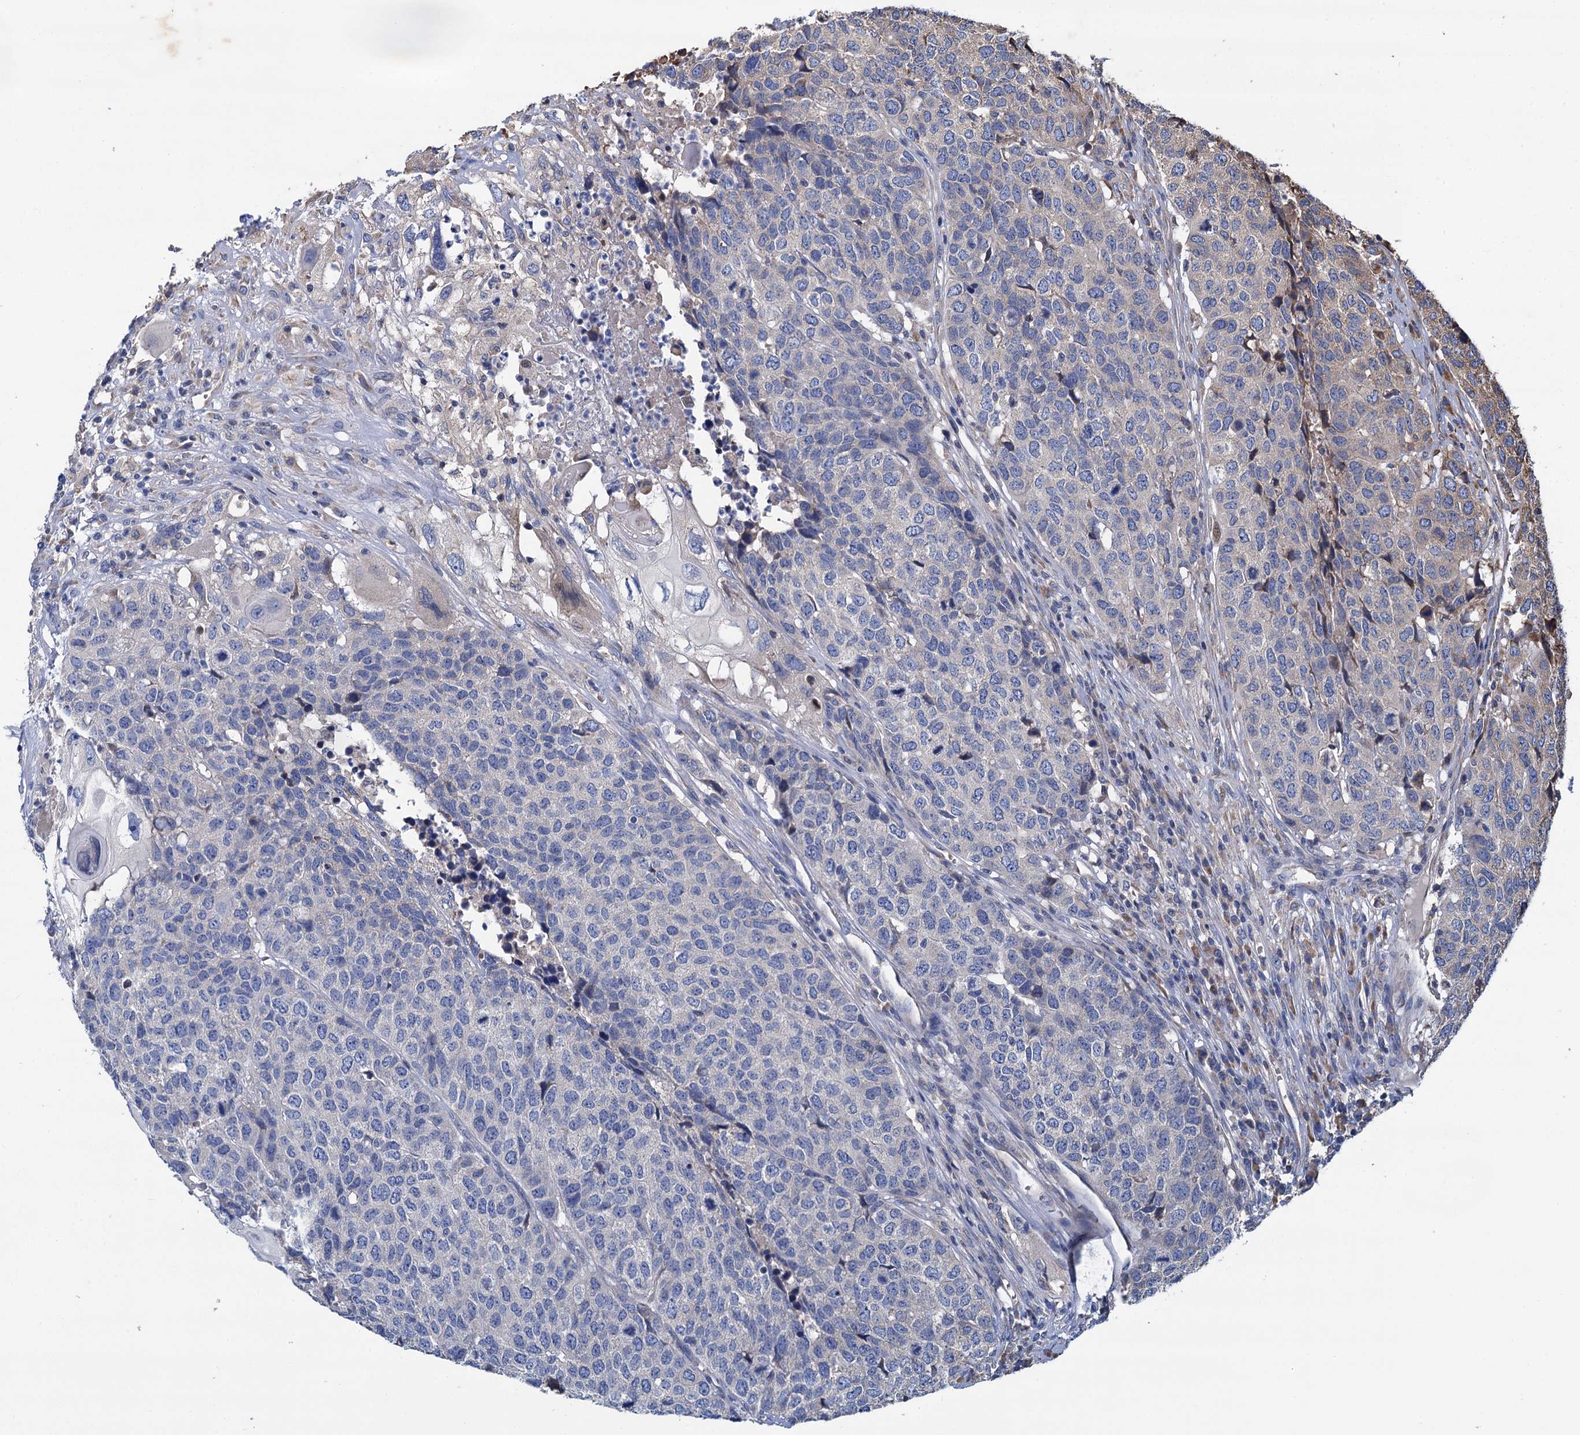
{"staining": {"intensity": "negative", "quantity": "none", "location": "none"}, "tissue": "head and neck cancer", "cell_type": "Tumor cells", "image_type": "cancer", "snomed": [{"axis": "morphology", "description": "Squamous cell carcinoma, NOS"}, {"axis": "topography", "description": "Head-Neck"}], "caption": "Tumor cells show no significant positivity in head and neck cancer.", "gene": "LINS1", "patient": {"sex": "male", "age": 66}}